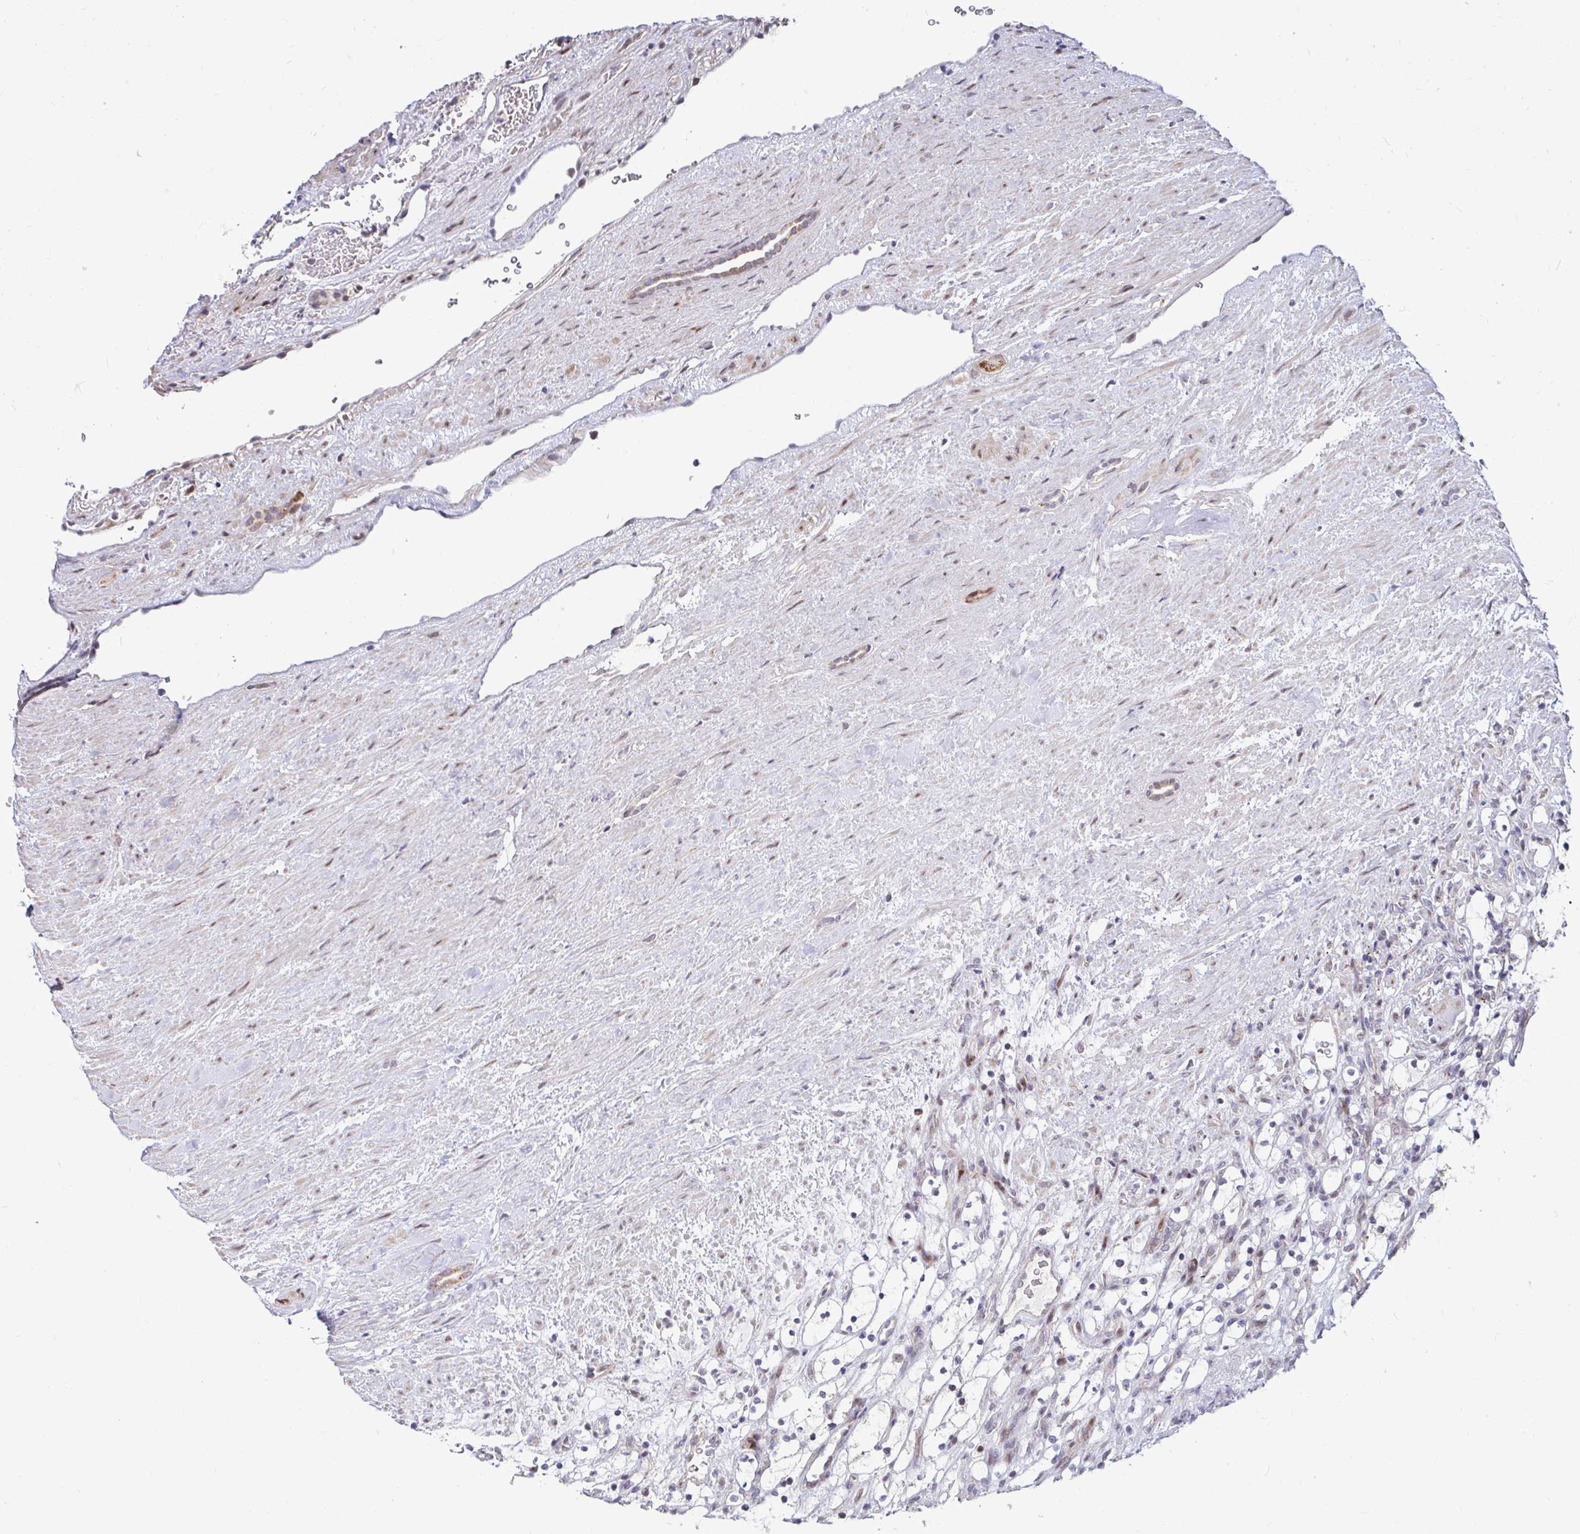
{"staining": {"intensity": "weak", "quantity": "<25%", "location": "cytoplasmic/membranous"}, "tissue": "renal cancer", "cell_type": "Tumor cells", "image_type": "cancer", "snomed": [{"axis": "morphology", "description": "Adenocarcinoma, NOS"}, {"axis": "topography", "description": "Kidney"}], "caption": "Image shows no protein staining in tumor cells of adenocarcinoma (renal) tissue.", "gene": "DZIP1", "patient": {"sex": "female", "age": 69}}